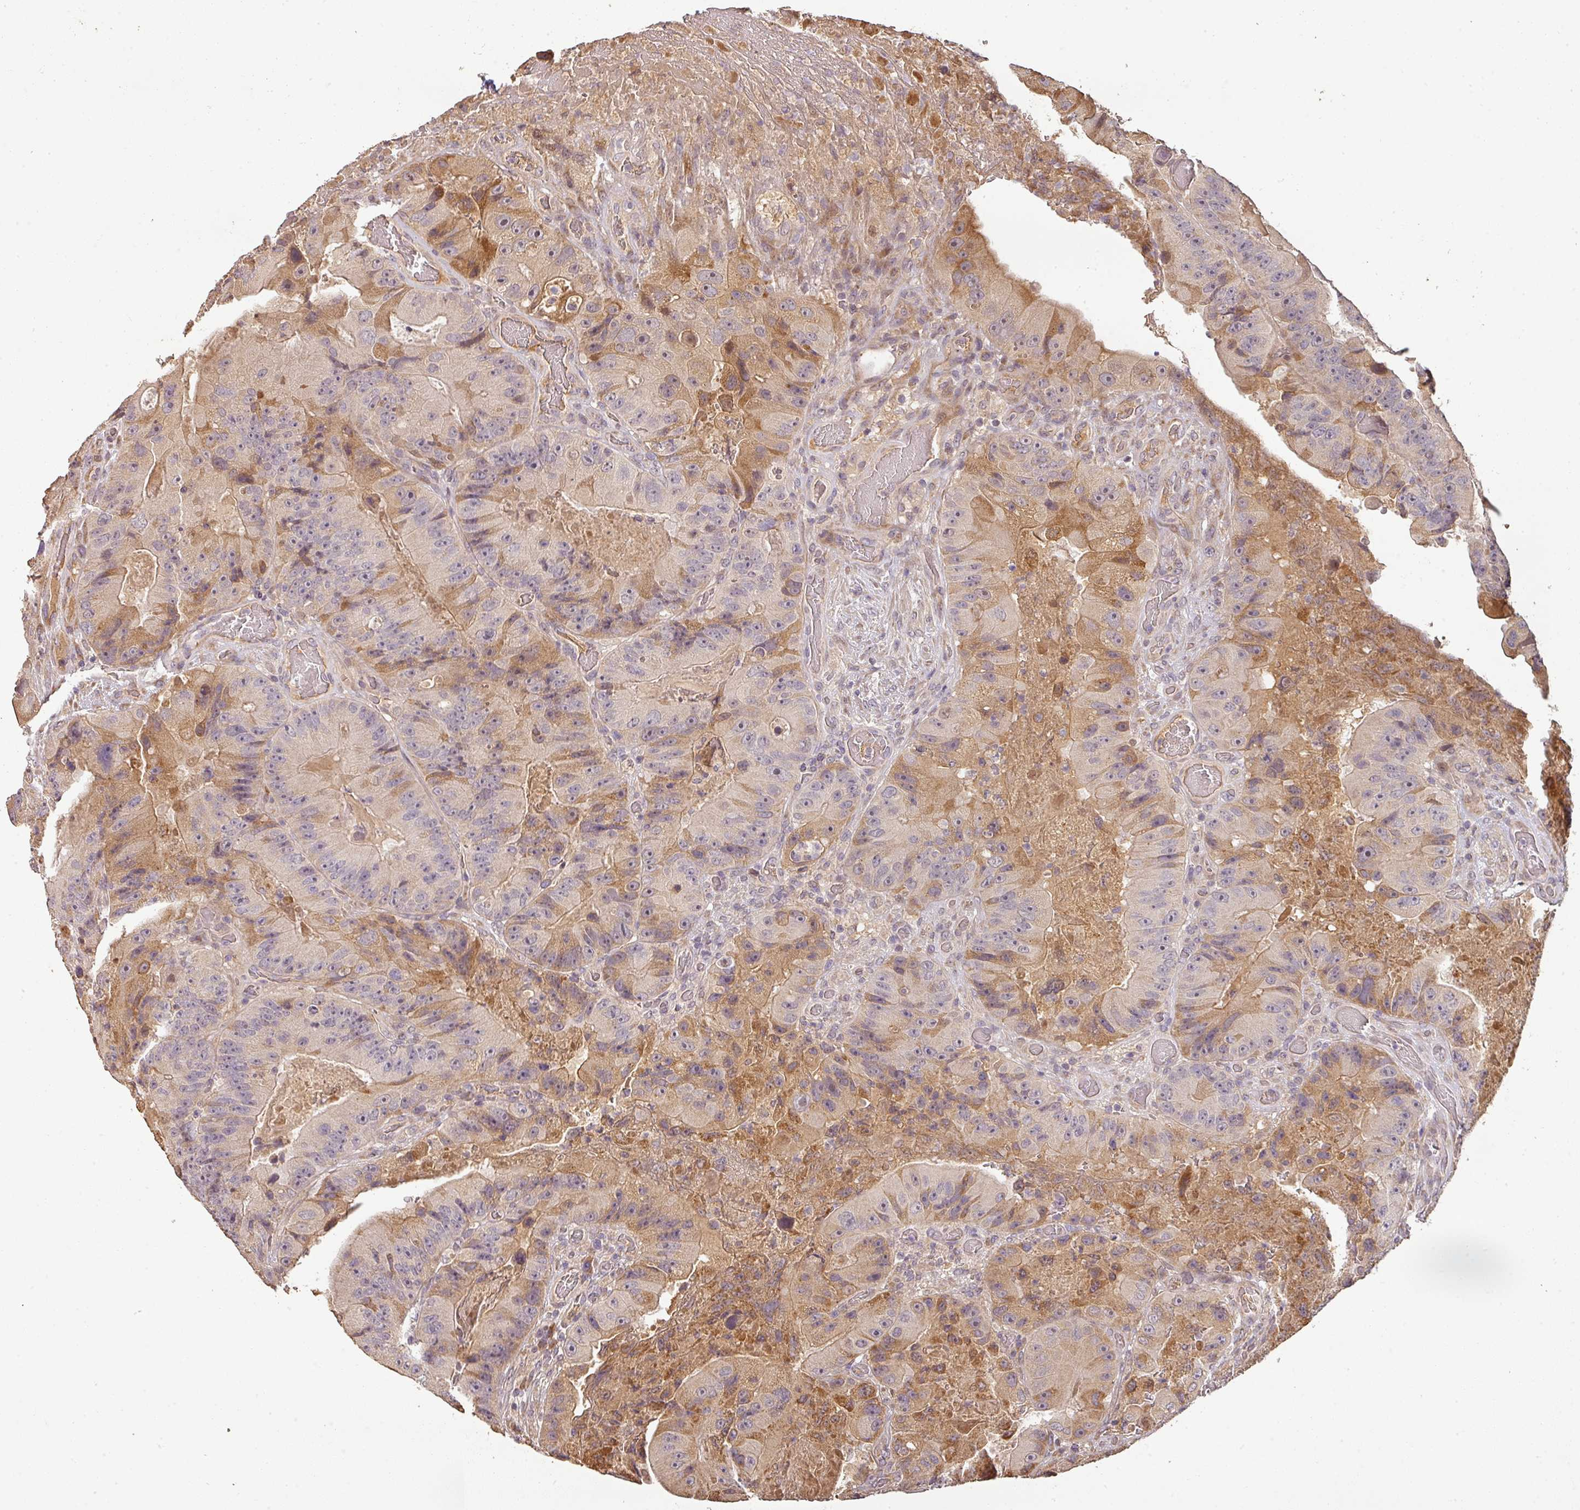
{"staining": {"intensity": "moderate", "quantity": "<25%", "location": "cytoplasmic/membranous"}, "tissue": "colorectal cancer", "cell_type": "Tumor cells", "image_type": "cancer", "snomed": [{"axis": "morphology", "description": "Adenocarcinoma, NOS"}, {"axis": "topography", "description": "Colon"}], "caption": "The immunohistochemical stain highlights moderate cytoplasmic/membranous staining in tumor cells of colorectal cancer tissue.", "gene": "BPIFB3", "patient": {"sex": "female", "age": 86}}